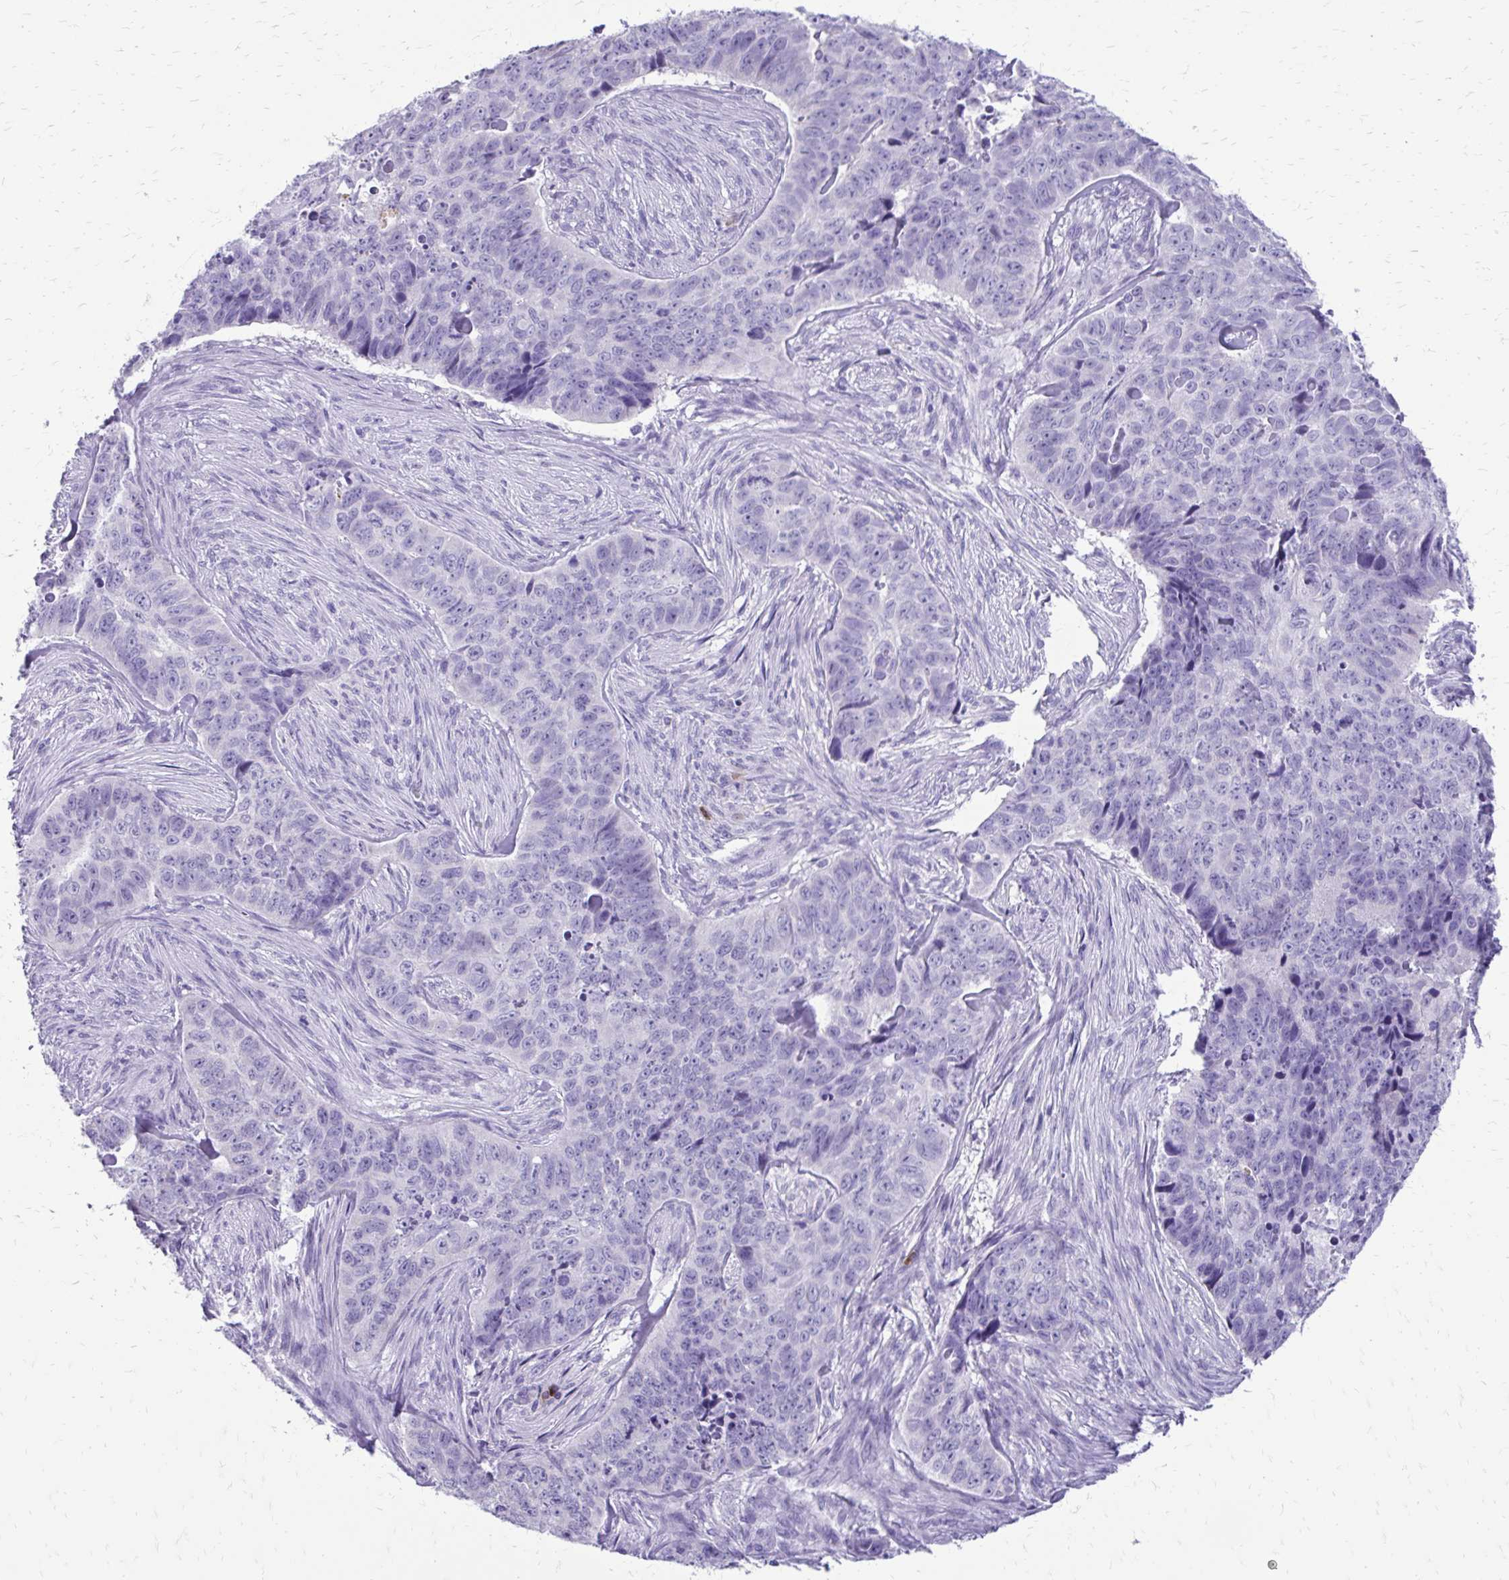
{"staining": {"intensity": "negative", "quantity": "none", "location": "none"}, "tissue": "skin cancer", "cell_type": "Tumor cells", "image_type": "cancer", "snomed": [{"axis": "morphology", "description": "Basal cell carcinoma"}, {"axis": "topography", "description": "Skin"}], "caption": "Immunohistochemical staining of human skin cancer demonstrates no significant staining in tumor cells.", "gene": "SATL1", "patient": {"sex": "female", "age": 82}}